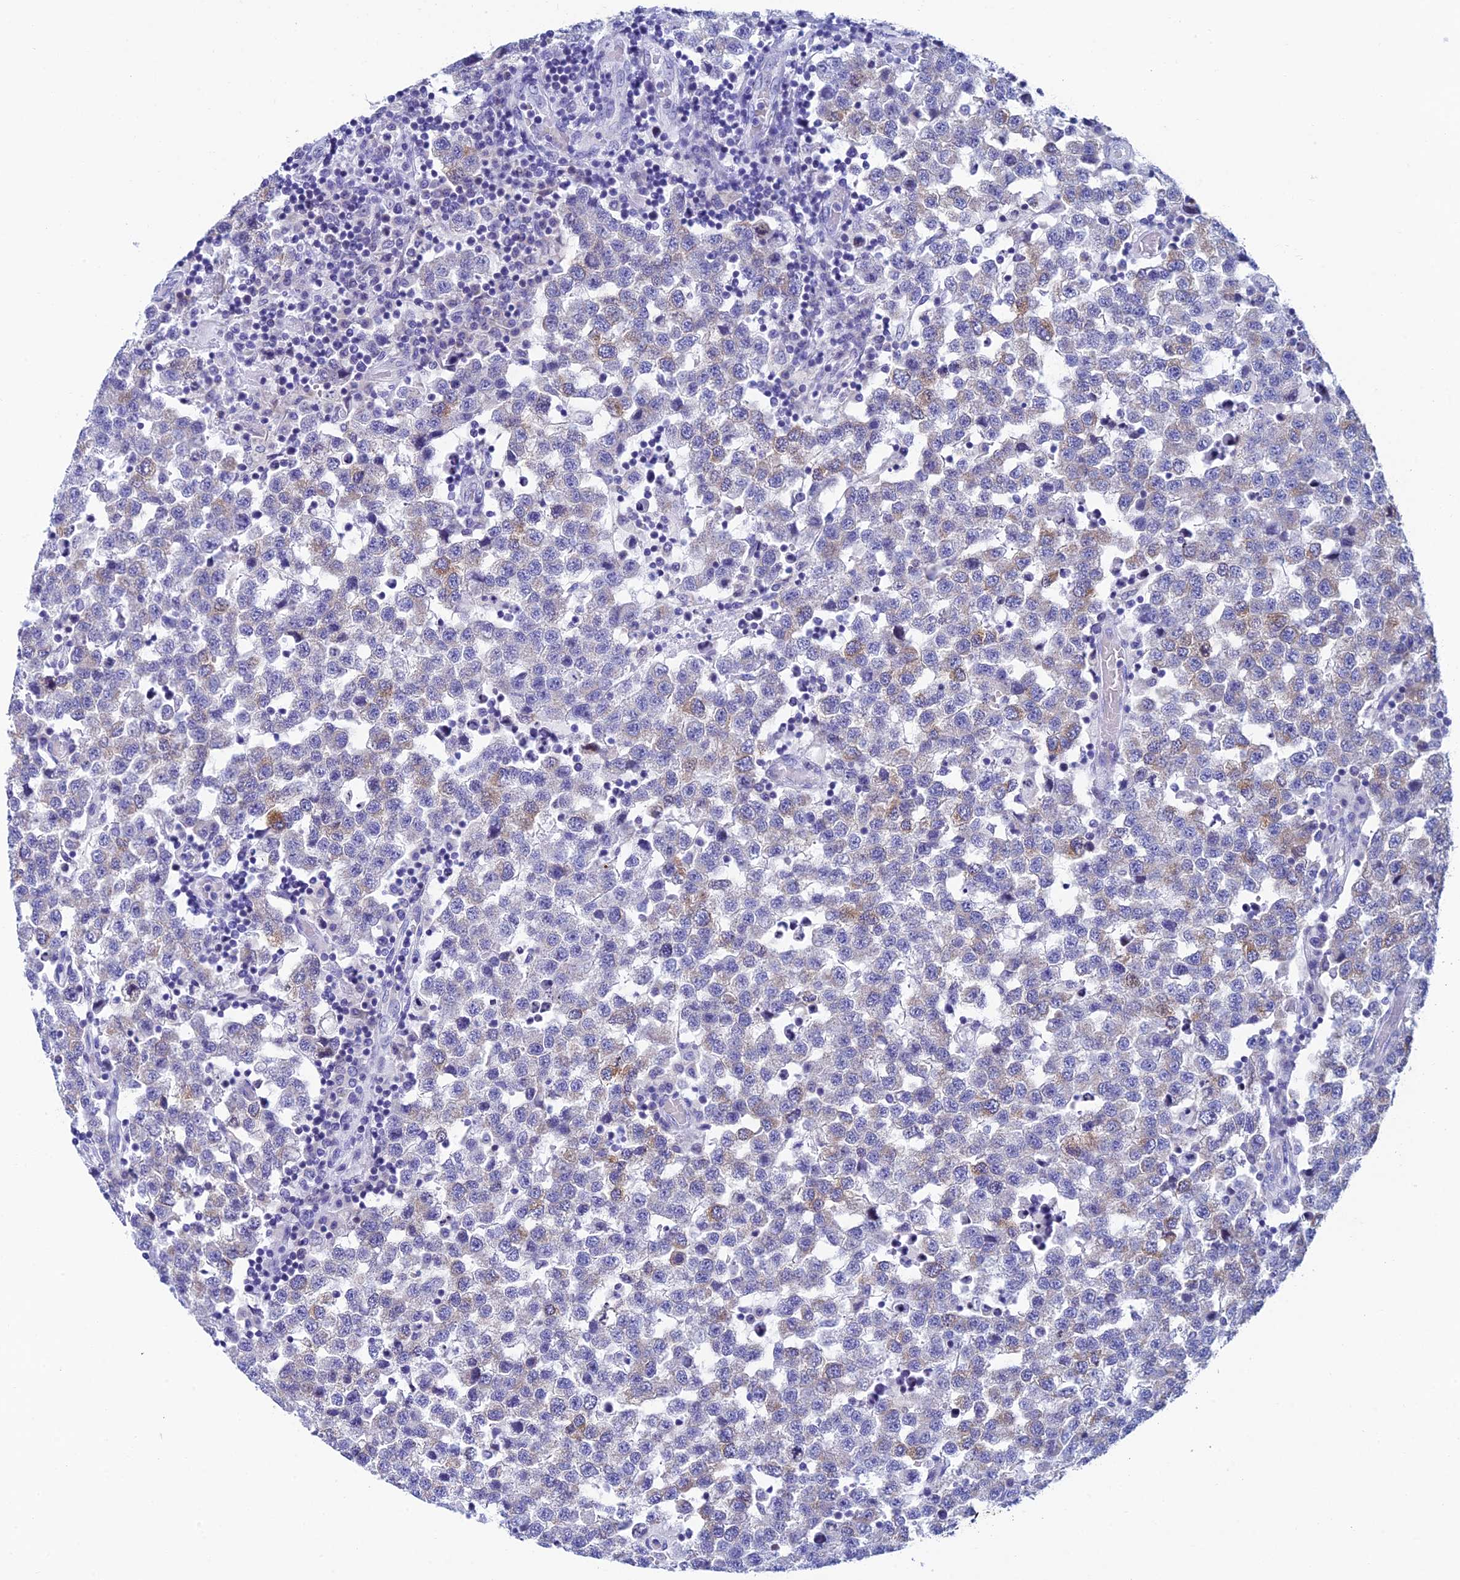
{"staining": {"intensity": "moderate", "quantity": "<25%", "location": "cytoplasmic/membranous"}, "tissue": "testis cancer", "cell_type": "Tumor cells", "image_type": "cancer", "snomed": [{"axis": "morphology", "description": "Seminoma, NOS"}, {"axis": "topography", "description": "Testis"}], "caption": "Immunohistochemistry (DAB (3,3'-diaminobenzidine)) staining of human testis cancer shows moderate cytoplasmic/membranous protein staining in approximately <25% of tumor cells.", "gene": "REEP4", "patient": {"sex": "male", "age": 34}}